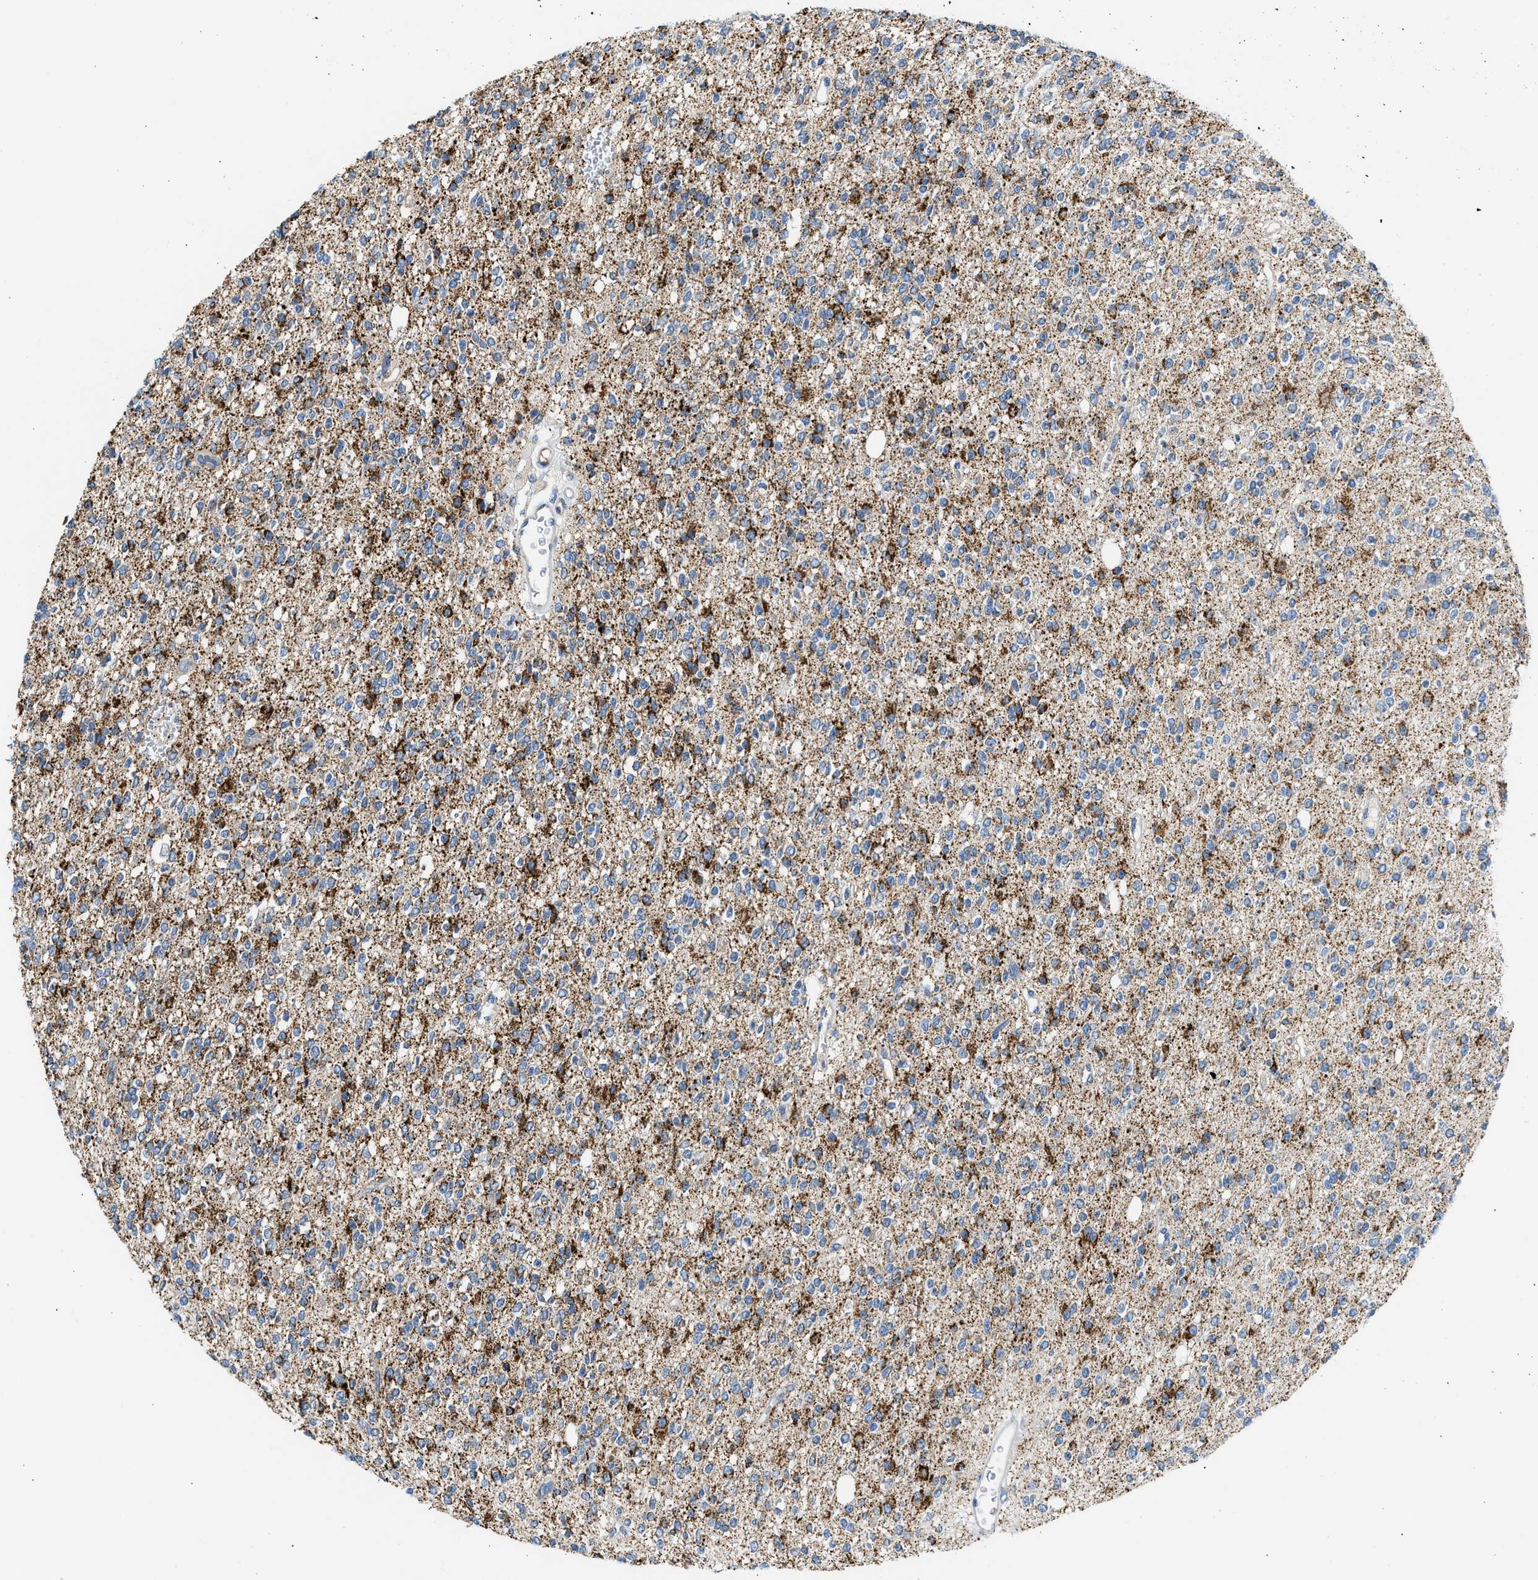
{"staining": {"intensity": "moderate", "quantity": "25%-75%", "location": "cytoplasmic/membranous"}, "tissue": "glioma", "cell_type": "Tumor cells", "image_type": "cancer", "snomed": [{"axis": "morphology", "description": "Glioma, malignant, High grade"}, {"axis": "topography", "description": "Brain"}], "caption": "Immunohistochemistry (IHC) staining of glioma, which demonstrates medium levels of moderate cytoplasmic/membranous positivity in approximately 25%-75% of tumor cells indicating moderate cytoplasmic/membranous protein positivity. The staining was performed using DAB (3,3'-diaminobenzidine) (brown) for protein detection and nuclei were counterstained in hematoxylin (blue).", "gene": "CAMKK2", "patient": {"sex": "male", "age": 34}}